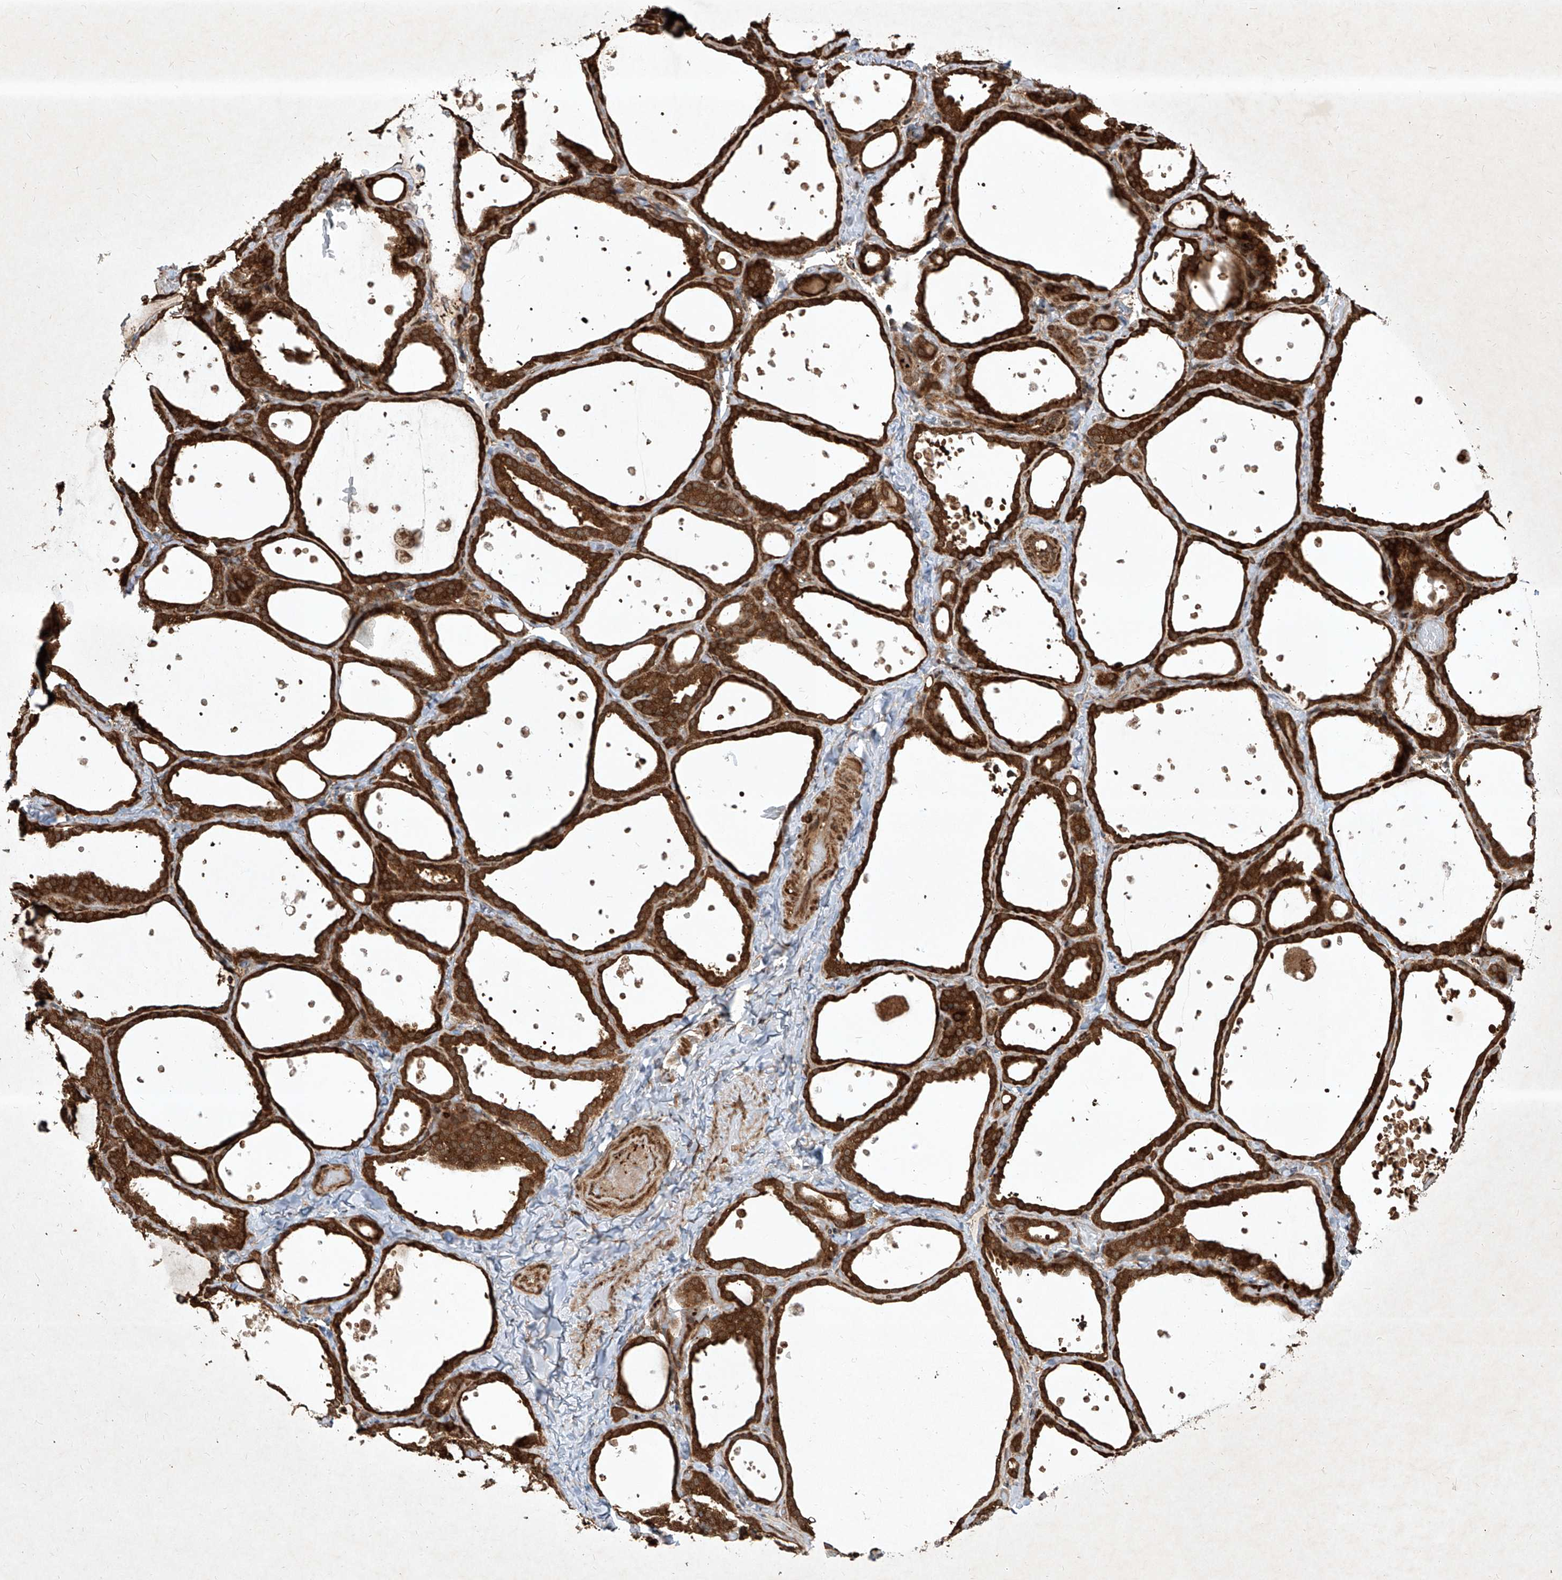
{"staining": {"intensity": "strong", "quantity": ">75%", "location": "cytoplasmic/membranous"}, "tissue": "thyroid gland", "cell_type": "Glandular cells", "image_type": "normal", "snomed": [{"axis": "morphology", "description": "Normal tissue, NOS"}, {"axis": "topography", "description": "Thyroid gland"}], "caption": "High-magnification brightfield microscopy of normal thyroid gland stained with DAB (brown) and counterstained with hematoxylin (blue). glandular cells exhibit strong cytoplasmic/membranous positivity is identified in approximately>75% of cells.", "gene": "MAGED2", "patient": {"sex": "female", "age": 44}}